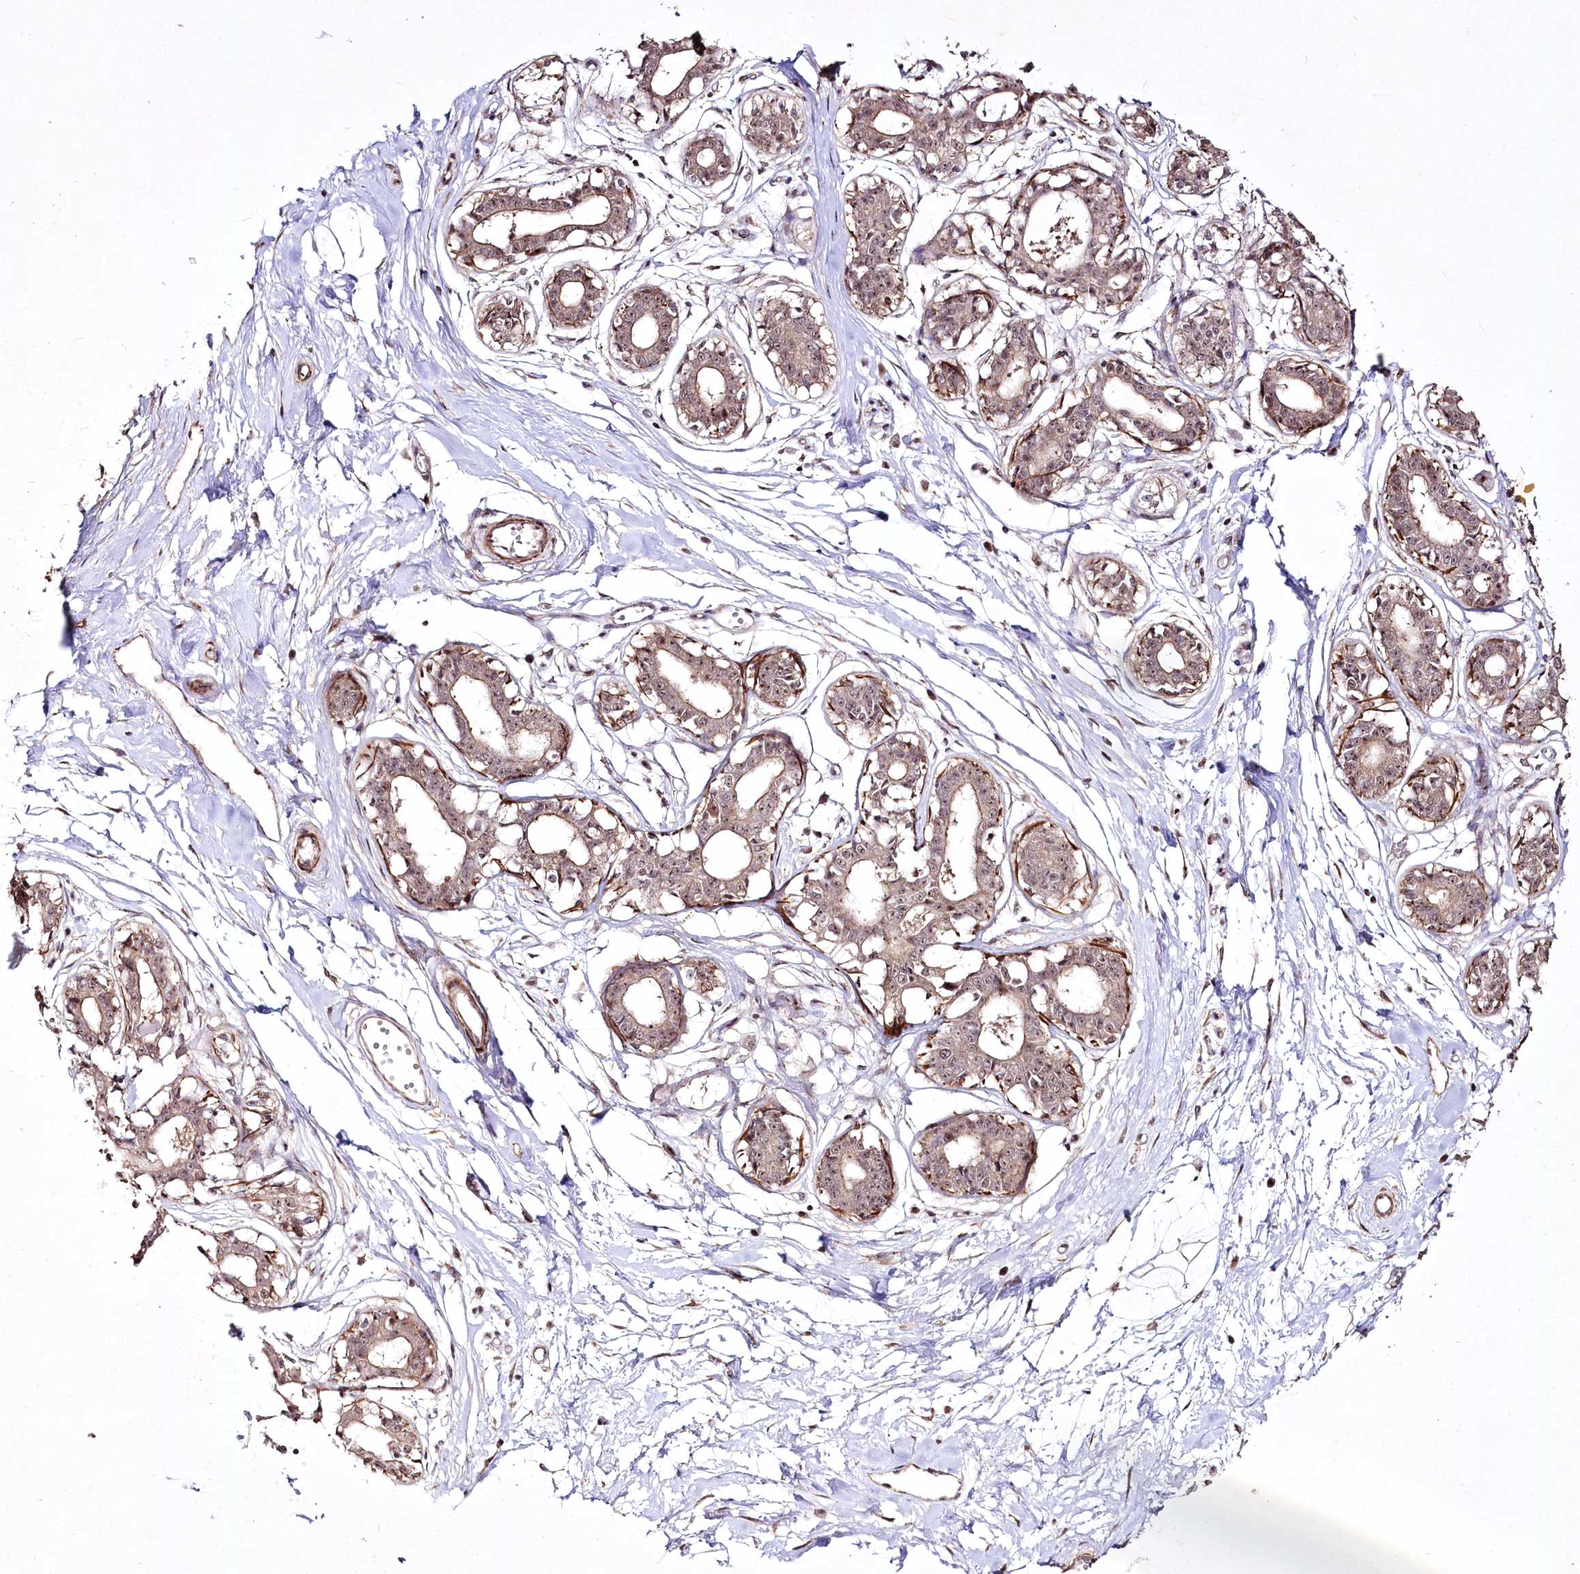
{"staining": {"intensity": "negative", "quantity": "none", "location": "none"}, "tissue": "breast", "cell_type": "Adipocytes", "image_type": "normal", "snomed": [{"axis": "morphology", "description": "Normal tissue, NOS"}, {"axis": "topography", "description": "Breast"}], "caption": "DAB (3,3'-diaminobenzidine) immunohistochemical staining of benign human breast shows no significant staining in adipocytes. Brightfield microscopy of immunohistochemistry stained with DAB (brown) and hematoxylin (blue), captured at high magnification.", "gene": "CCDC59", "patient": {"sex": "female", "age": 45}}